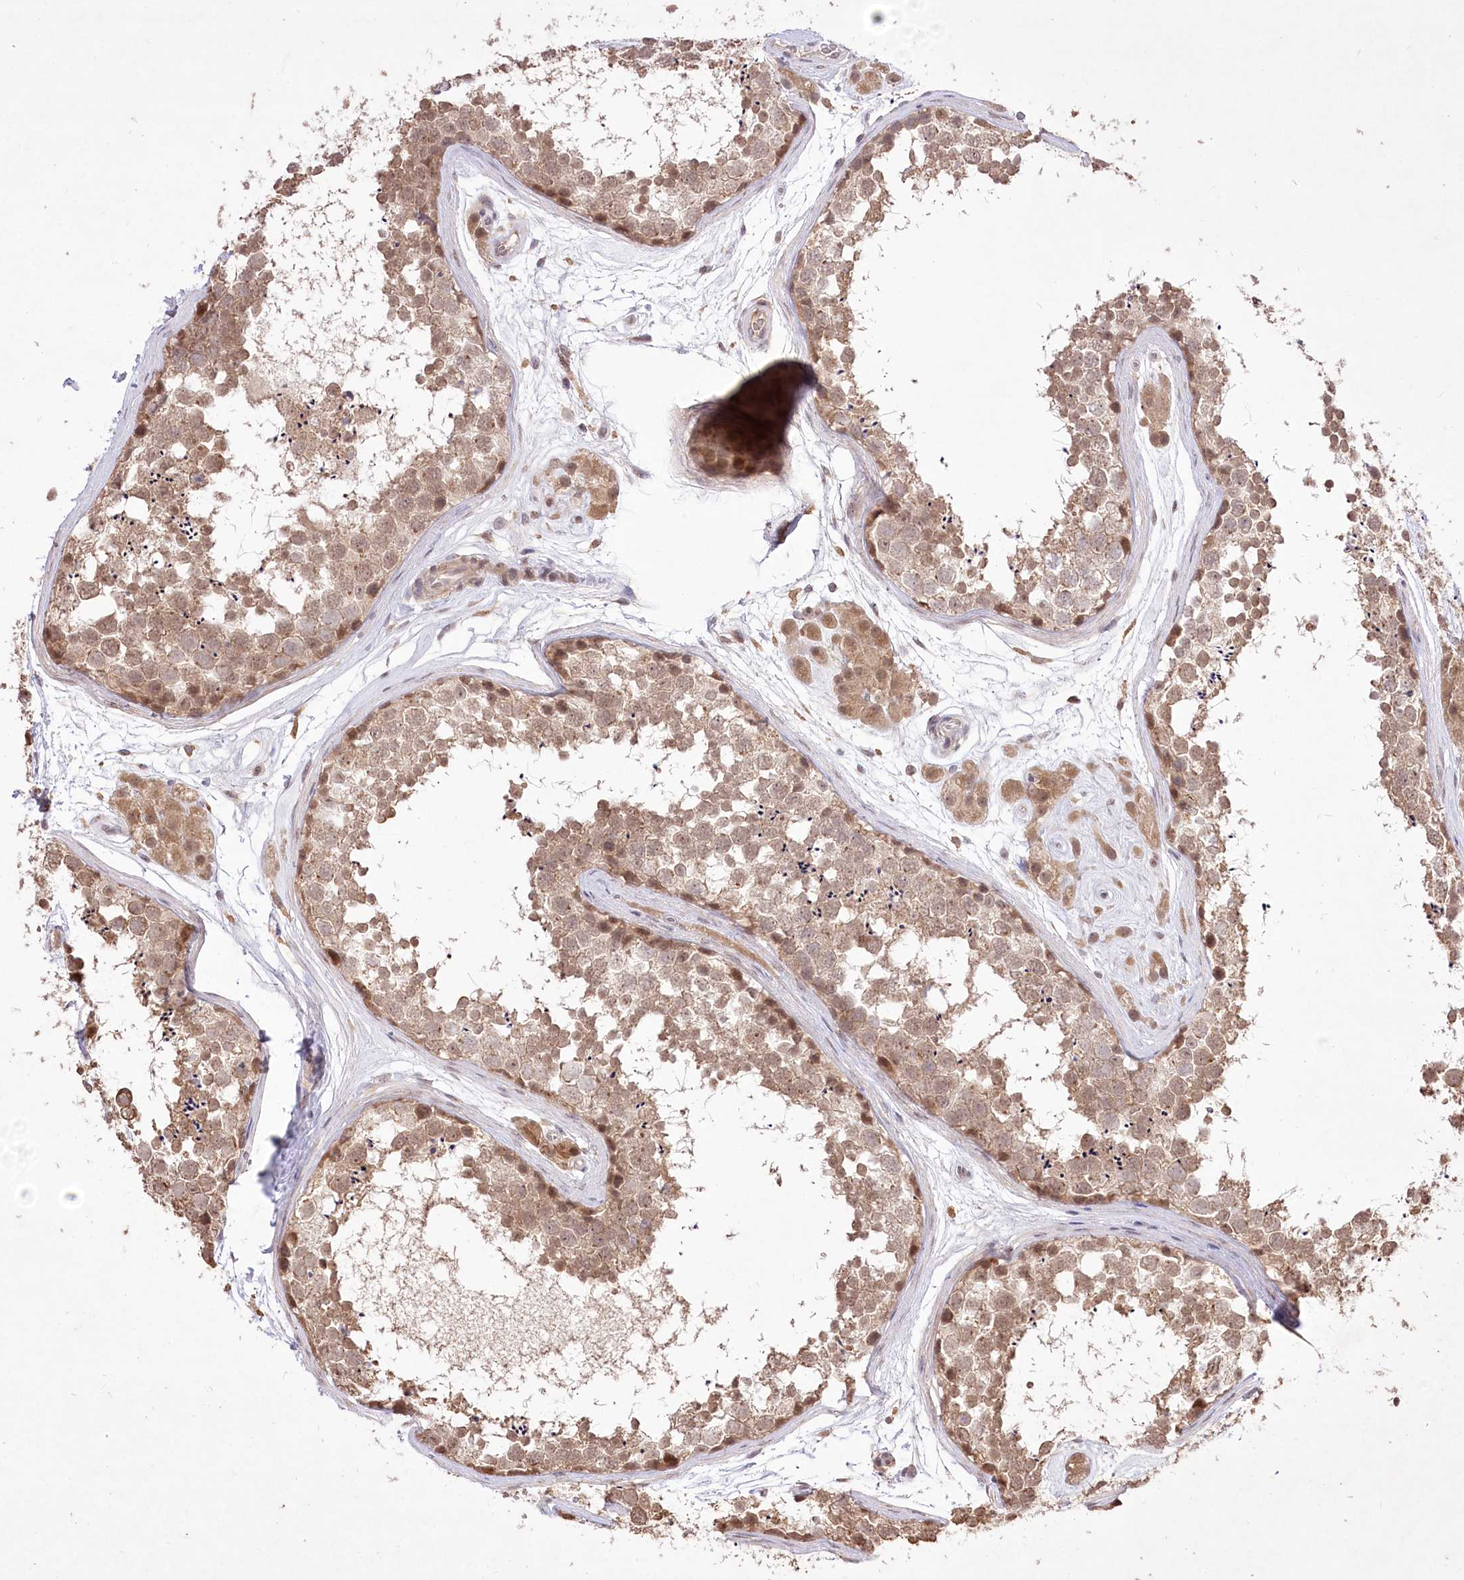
{"staining": {"intensity": "moderate", "quantity": ">75%", "location": "cytoplasmic/membranous,nuclear"}, "tissue": "testis", "cell_type": "Cells in seminiferous ducts", "image_type": "normal", "snomed": [{"axis": "morphology", "description": "Normal tissue, NOS"}, {"axis": "topography", "description": "Testis"}], "caption": "Moderate cytoplasmic/membranous,nuclear staining is appreciated in approximately >75% of cells in seminiferous ducts in benign testis. (IHC, brightfield microscopy, high magnification).", "gene": "HELT", "patient": {"sex": "male", "age": 56}}